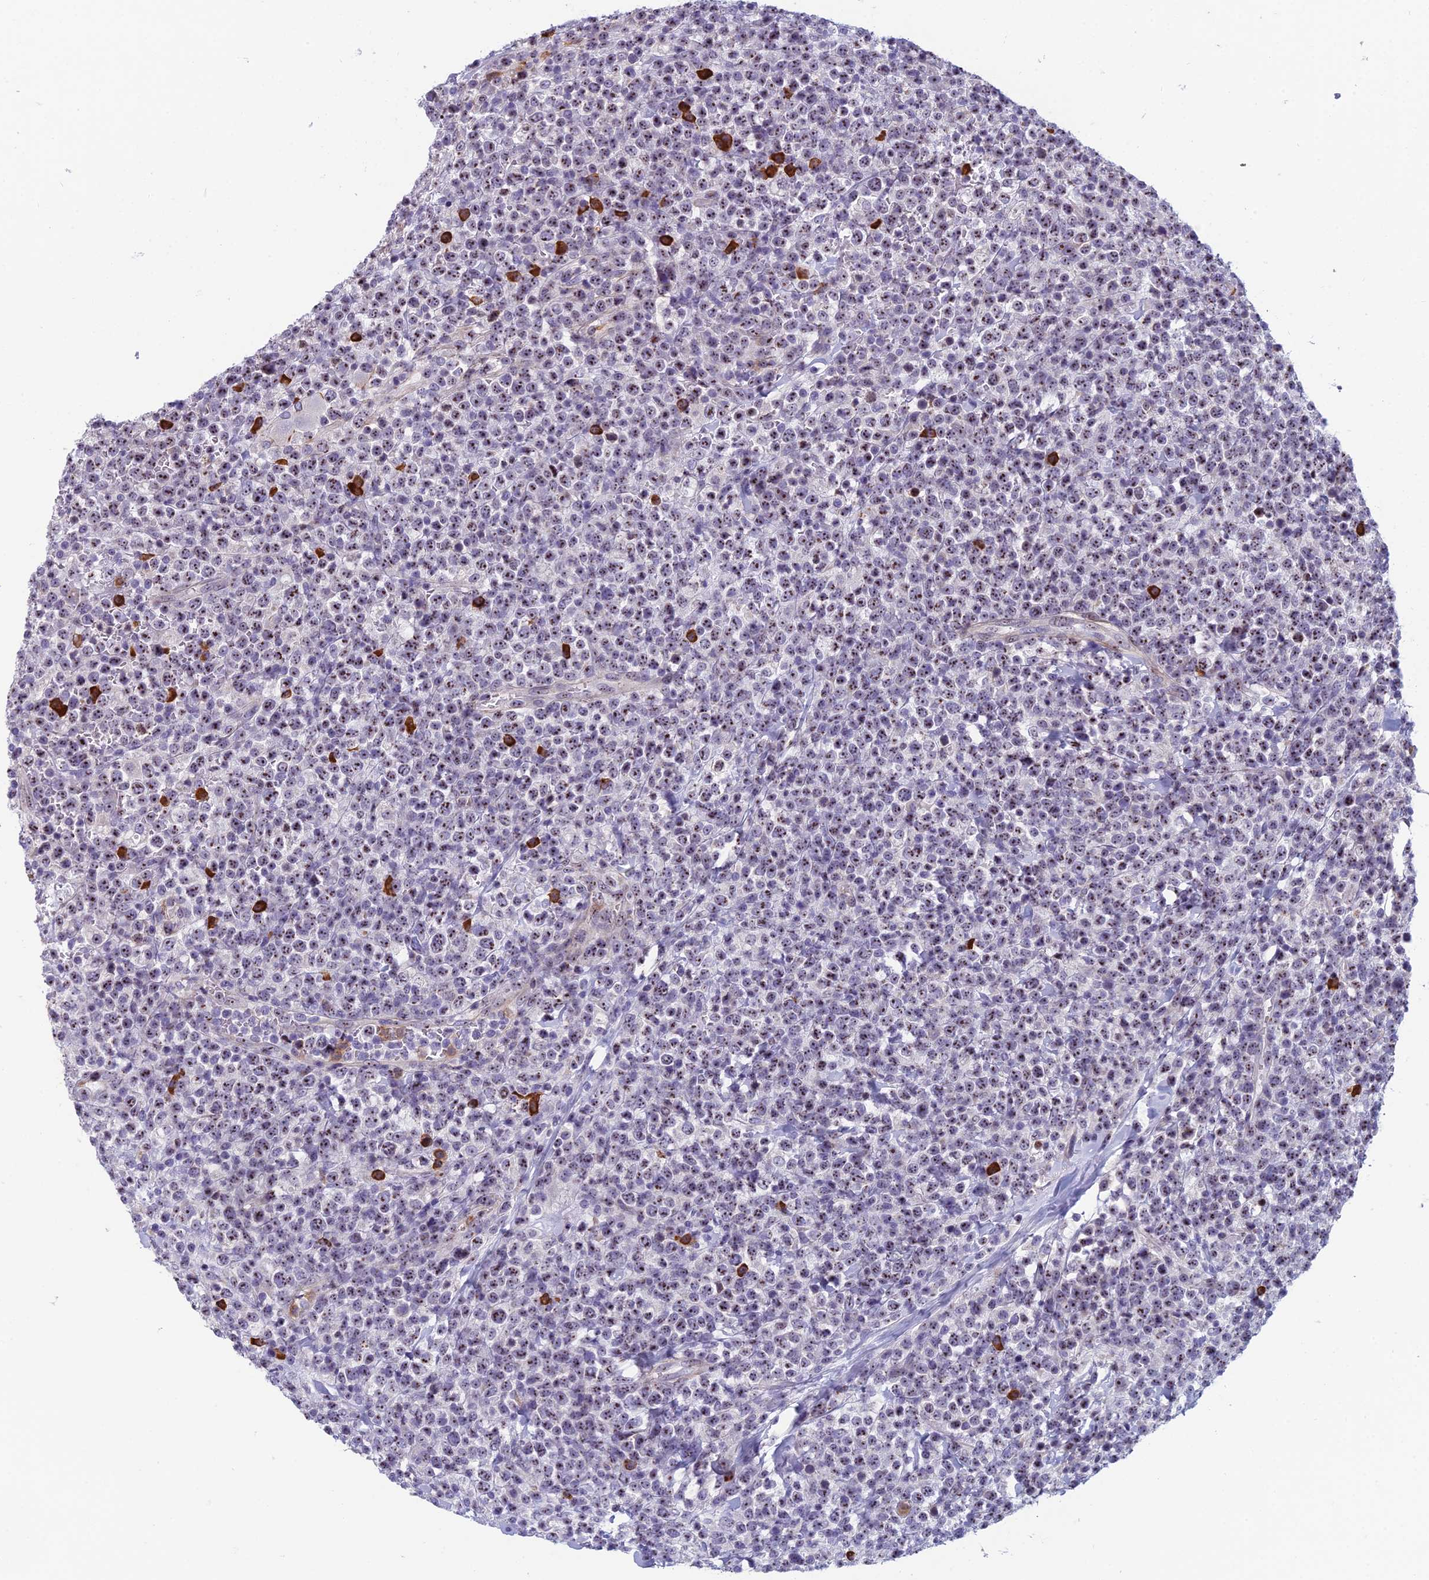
{"staining": {"intensity": "moderate", "quantity": ">75%", "location": "nuclear"}, "tissue": "lymphoma", "cell_type": "Tumor cells", "image_type": "cancer", "snomed": [{"axis": "morphology", "description": "Malignant lymphoma, non-Hodgkin's type, High grade"}, {"axis": "topography", "description": "Colon"}], "caption": "Protein staining shows moderate nuclear expression in about >75% of tumor cells in lymphoma.", "gene": "NOC2L", "patient": {"sex": "female", "age": 53}}